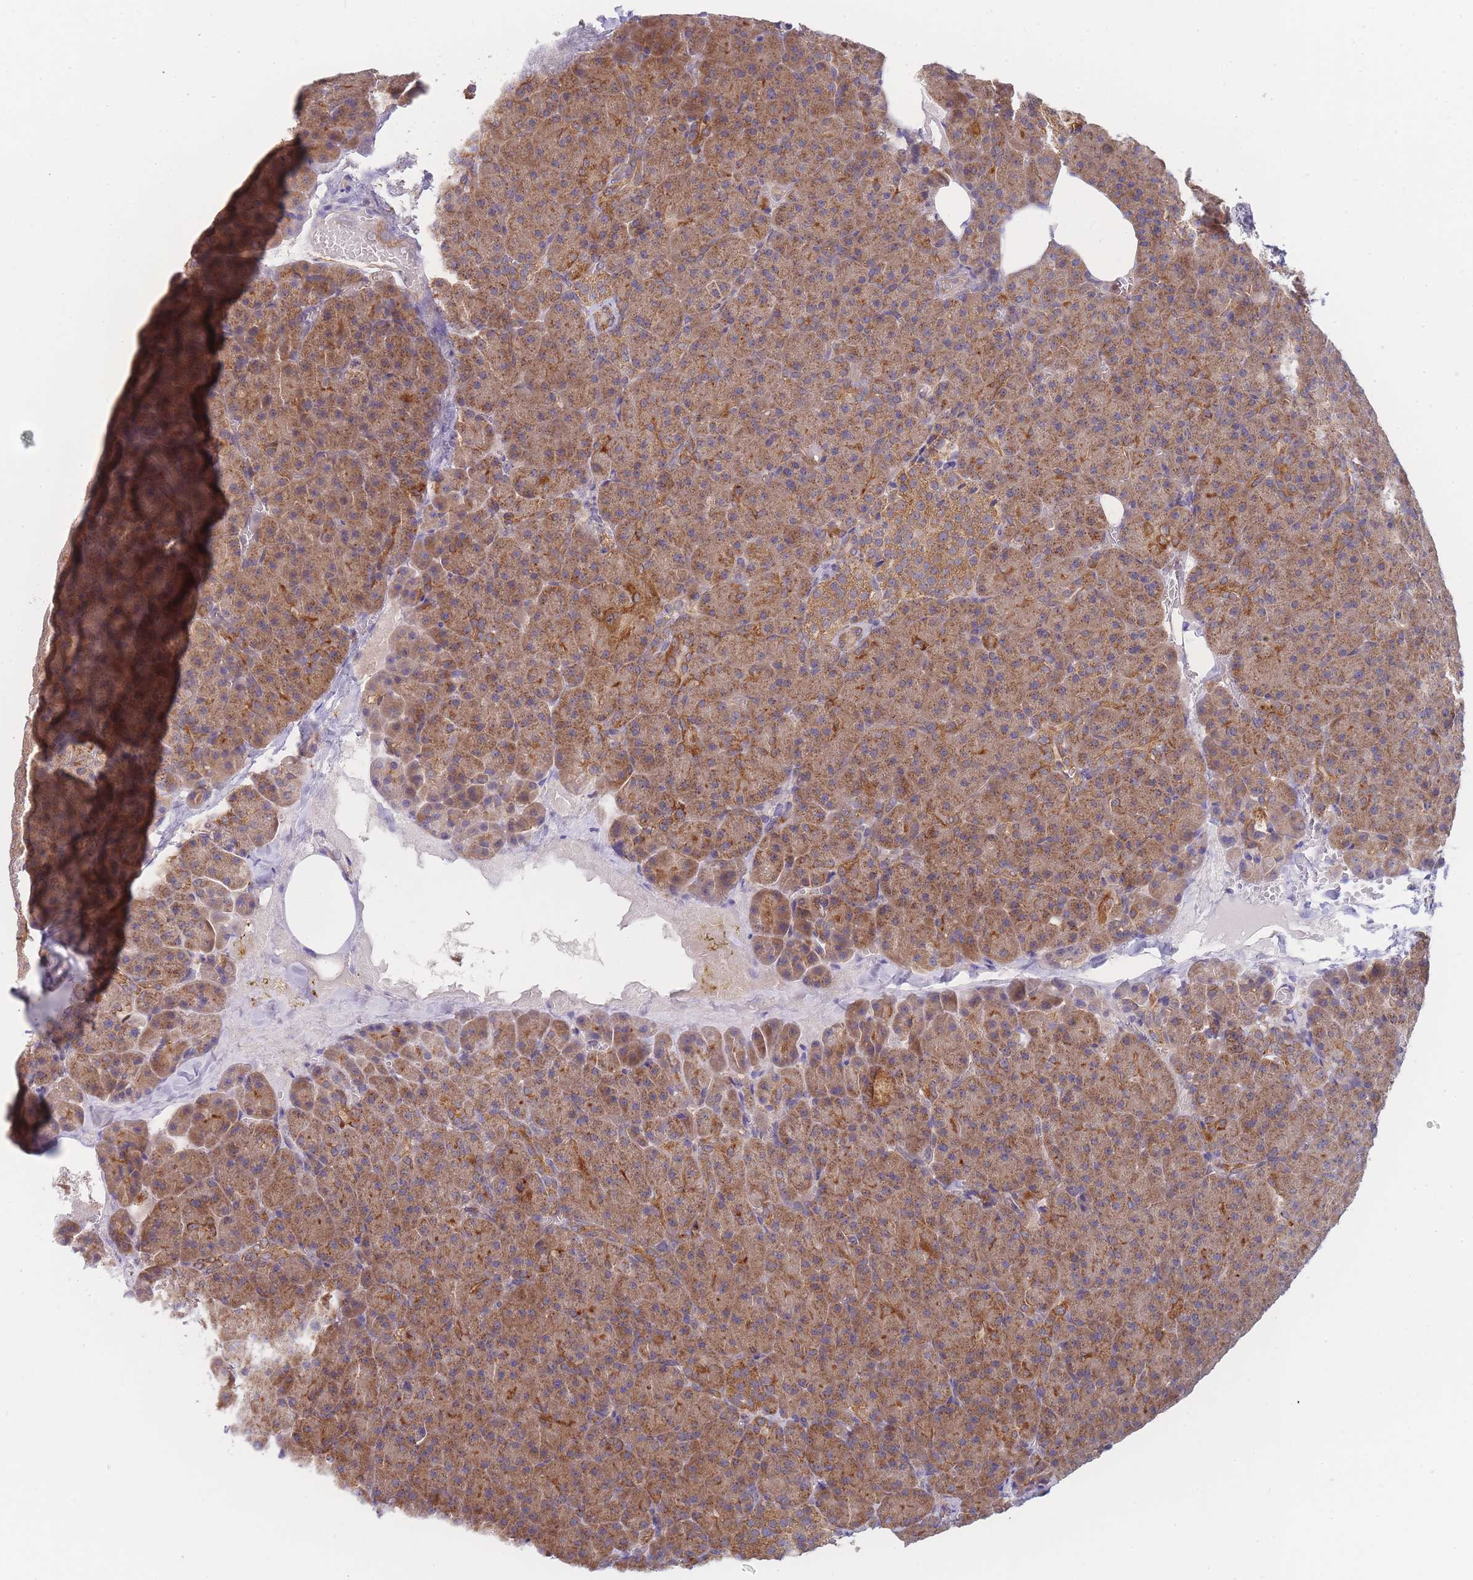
{"staining": {"intensity": "moderate", "quantity": ">75%", "location": "cytoplasmic/membranous"}, "tissue": "pancreas", "cell_type": "Exocrine glandular cells", "image_type": "normal", "snomed": [{"axis": "morphology", "description": "Normal tissue, NOS"}, {"axis": "topography", "description": "Pancreas"}], "caption": "Pancreas stained with immunohistochemistry (IHC) demonstrates moderate cytoplasmic/membranous expression in about >75% of exocrine glandular cells. Immunohistochemistry stains the protein of interest in brown and the nuclei are stained blue.", "gene": "MRPS18B", "patient": {"sex": "female", "age": 74}}